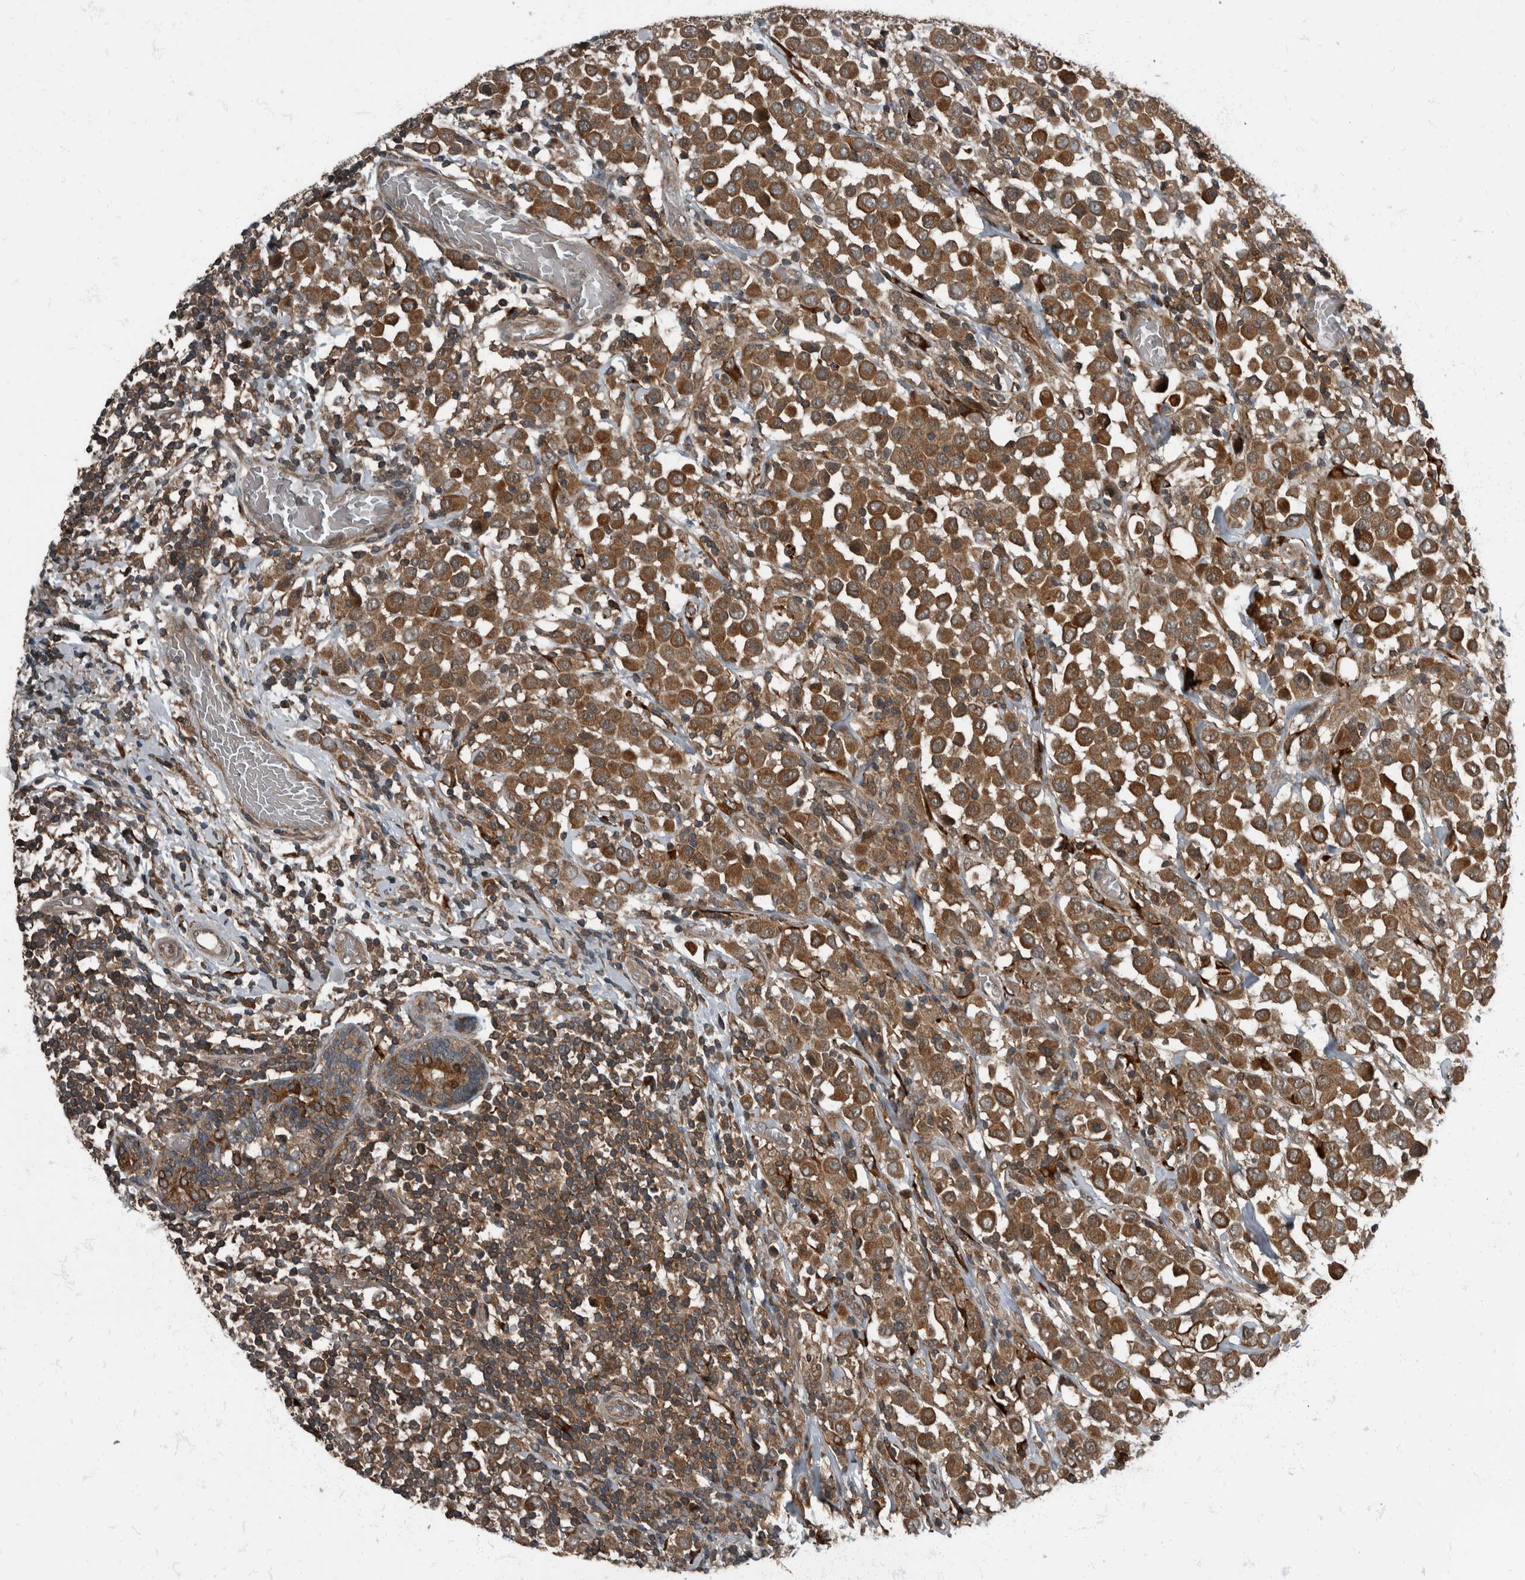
{"staining": {"intensity": "moderate", "quantity": ">75%", "location": "cytoplasmic/membranous"}, "tissue": "breast cancer", "cell_type": "Tumor cells", "image_type": "cancer", "snomed": [{"axis": "morphology", "description": "Duct carcinoma"}, {"axis": "topography", "description": "Breast"}], "caption": "This is a photomicrograph of immunohistochemistry (IHC) staining of breast cancer (infiltrating ductal carcinoma), which shows moderate expression in the cytoplasmic/membranous of tumor cells.", "gene": "RABGGTB", "patient": {"sex": "female", "age": 61}}